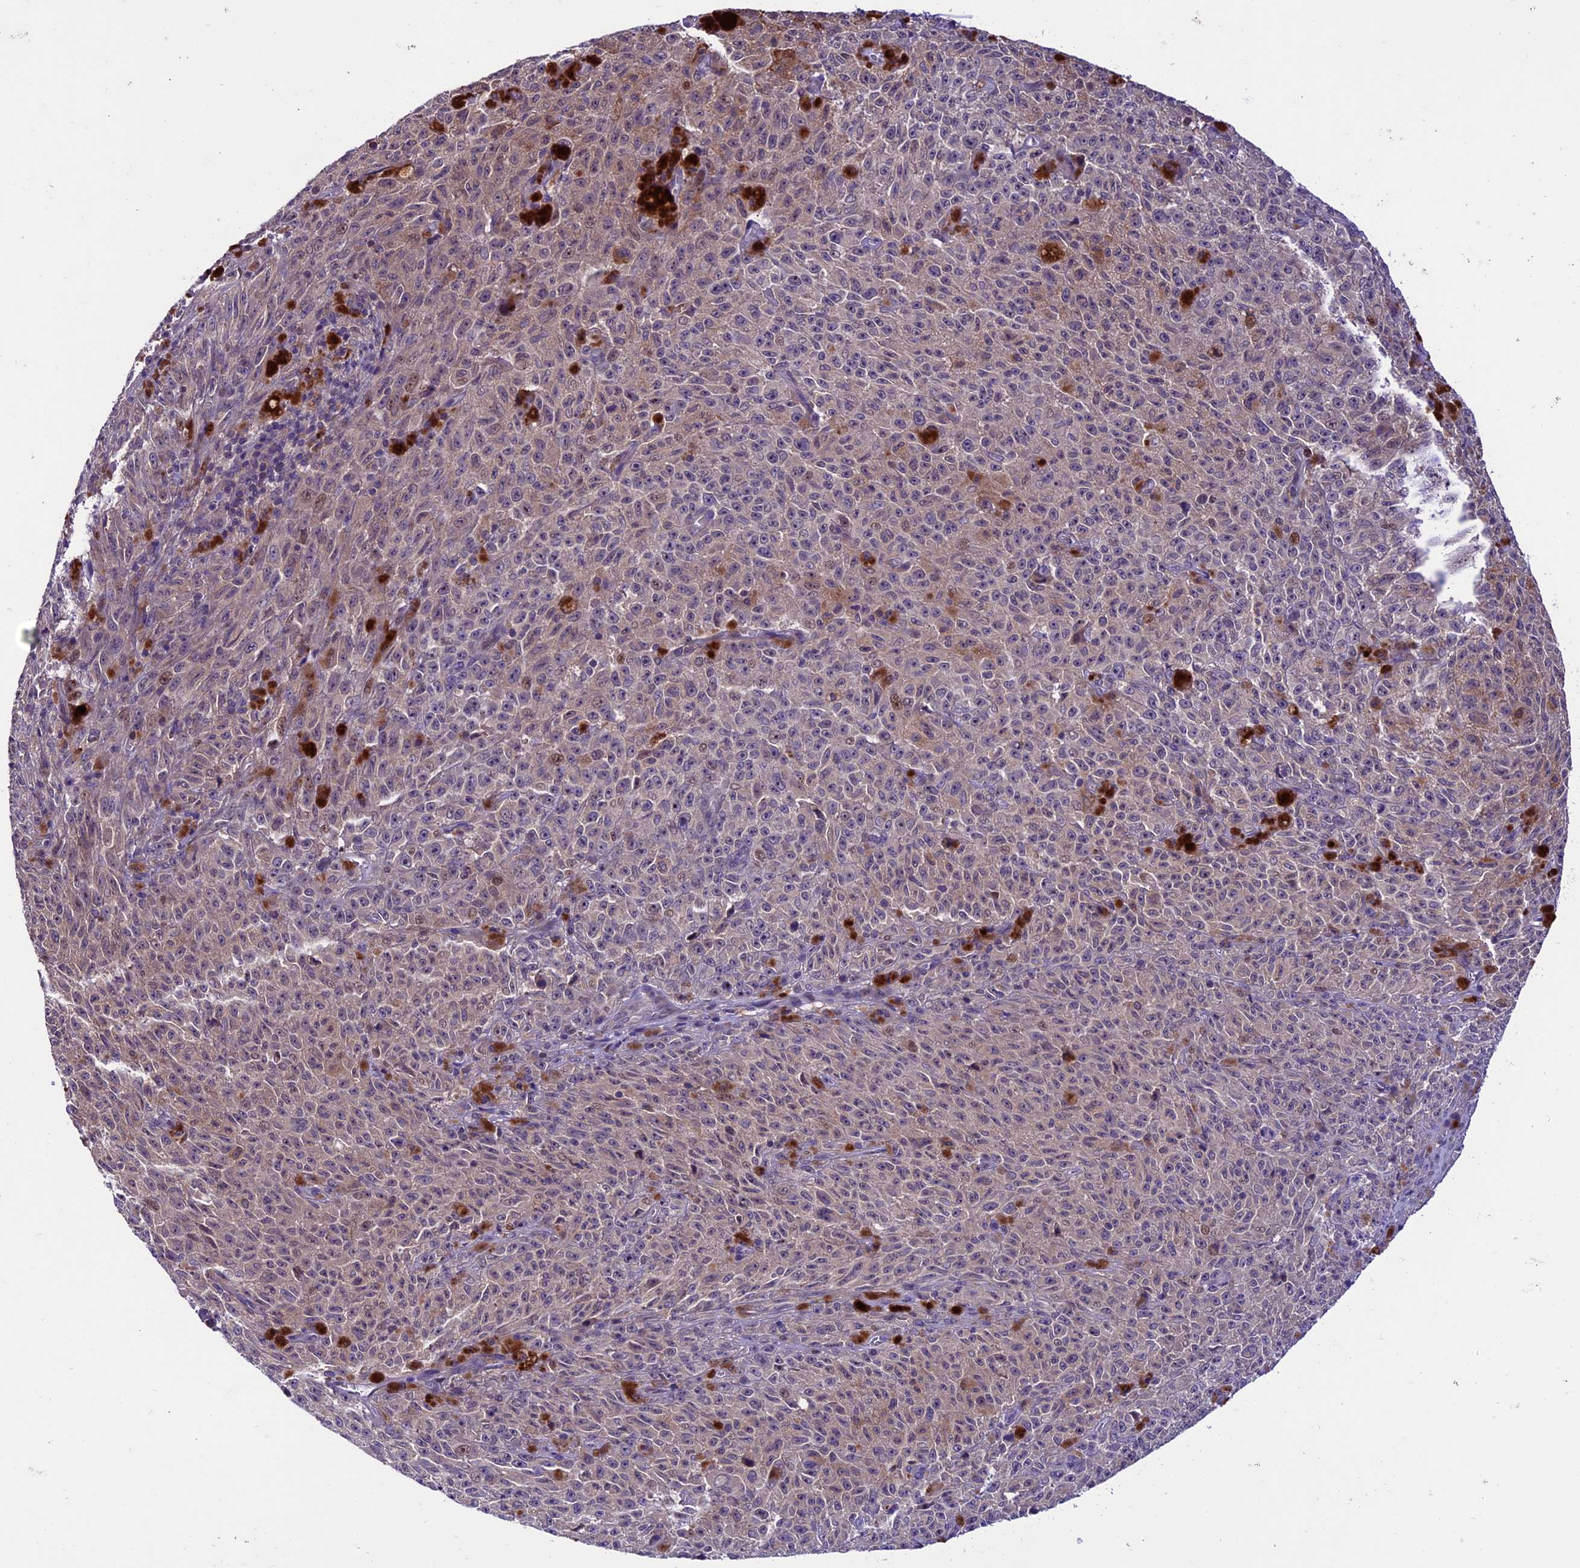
{"staining": {"intensity": "weak", "quantity": "25%-75%", "location": "cytoplasmic/membranous"}, "tissue": "melanoma", "cell_type": "Tumor cells", "image_type": "cancer", "snomed": [{"axis": "morphology", "description": "Malignant melanoma, NOS"}, {"axis": "topography", "description": "Skin"}], "caption": "Malignant melanoma stained for a protein (brown) shows weak cytoplasmic/membranous positive positivity in about 25%-75% of tumor cells.", "gene": "XKR7", "patient": {"sex": "female", "age": 82}}